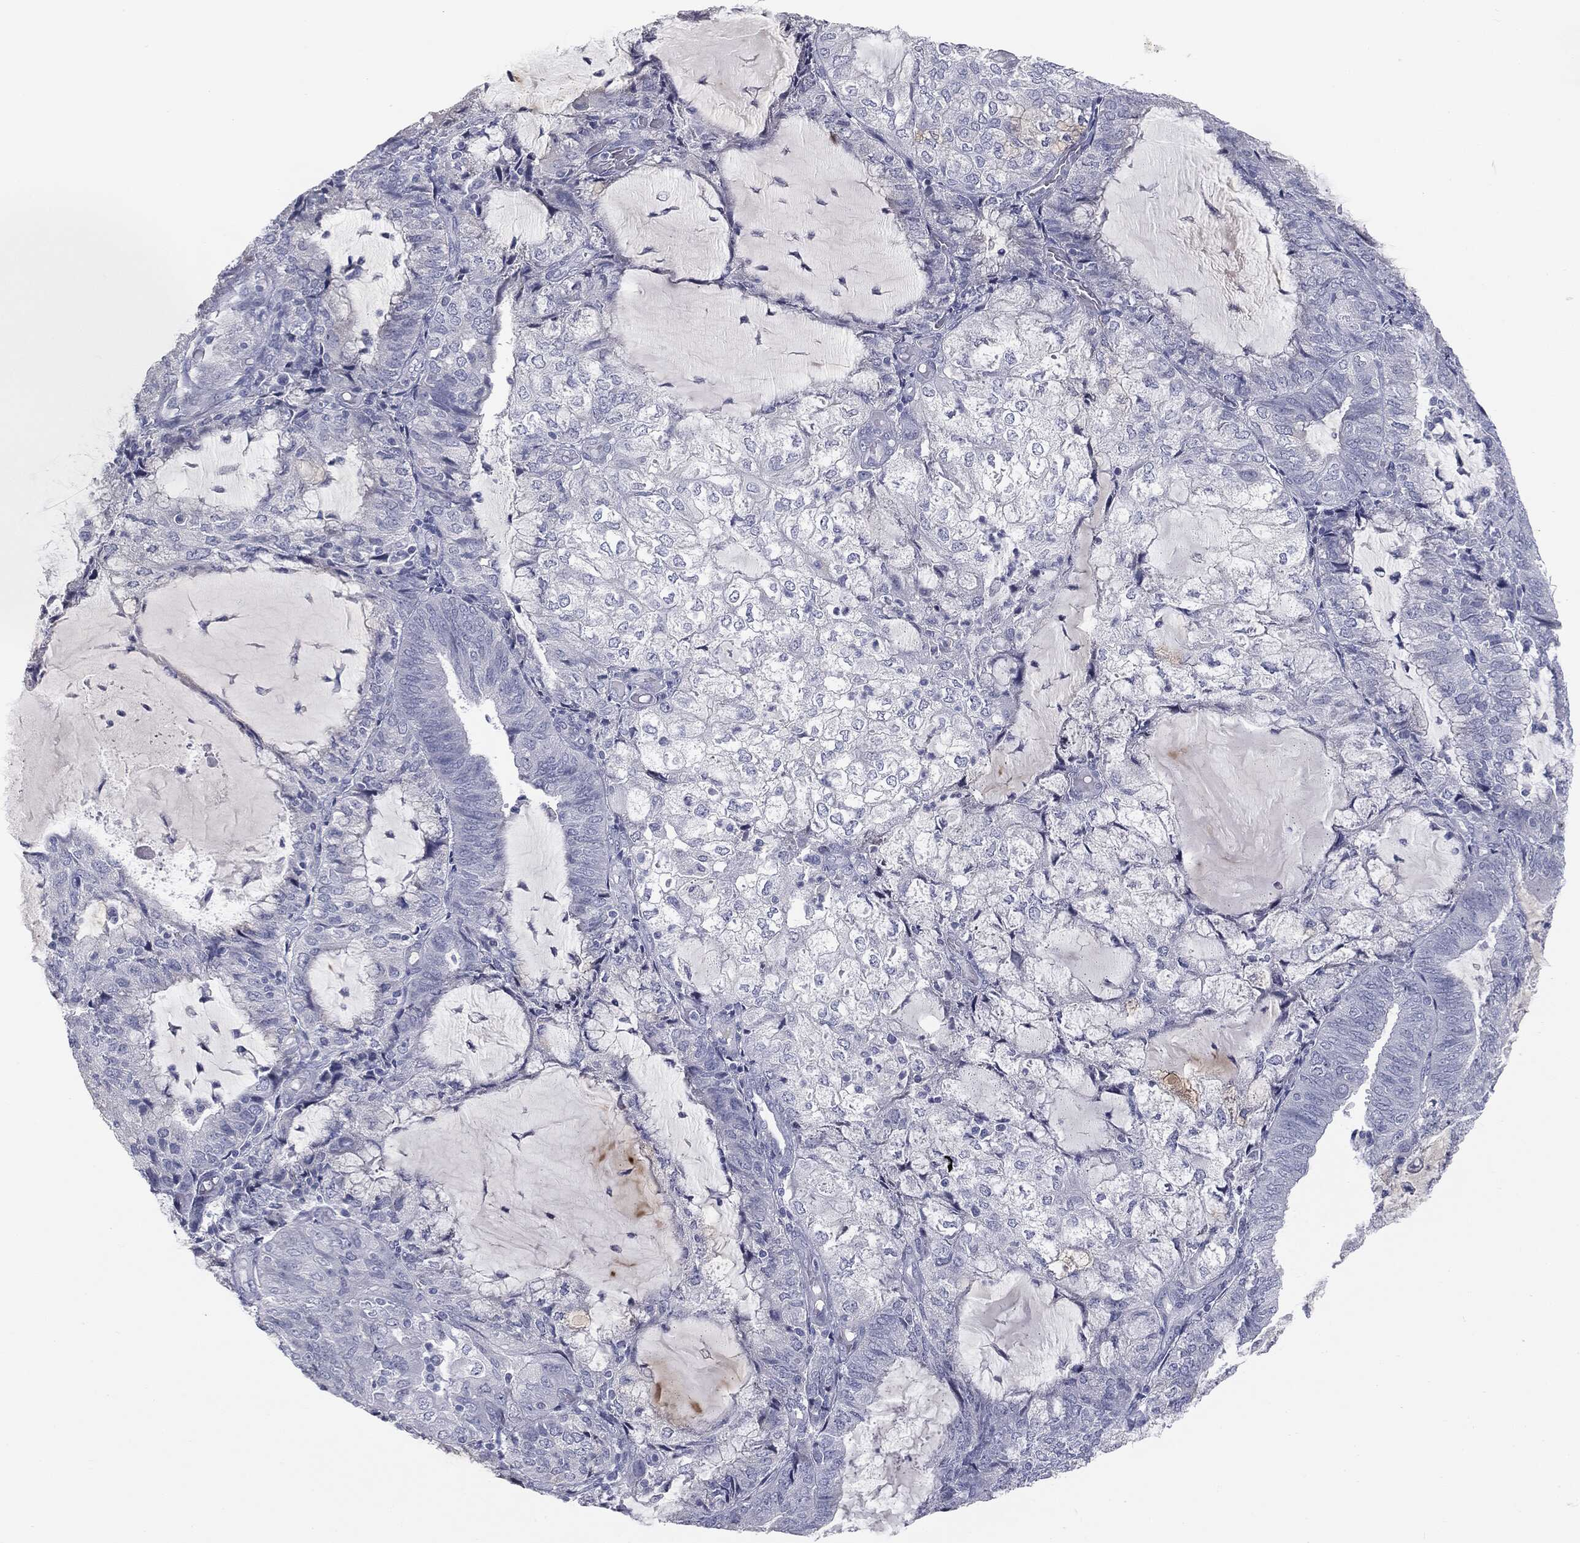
{"staining": {"intensity": "negative", "quantity": "none", "location": "none"}, "tissue": "endometrial cancer", "cell_type": "Tumor cells", "image_type": "cancer", "snomed": [{"axis": "morphology", "description": "Adenocarcinoma, NOS"}, {"axis": "topography", "description": "Endometrium"}], "caption": "An immunohistochemistry histopathology image of endometrial cancer (adenocarcinoma) is shown. There is no staining in tumor cells of endometrial cancer (adenocarcinoma). Brightfield microscopy of immunohistochemistry stained with DAB (3,3'-diaminobenzidine) (brown) and hematoxylin (blue), captured at high magnification.", "gene": "MUC5AC", "patient": {"sex": "female", "age": 81}}